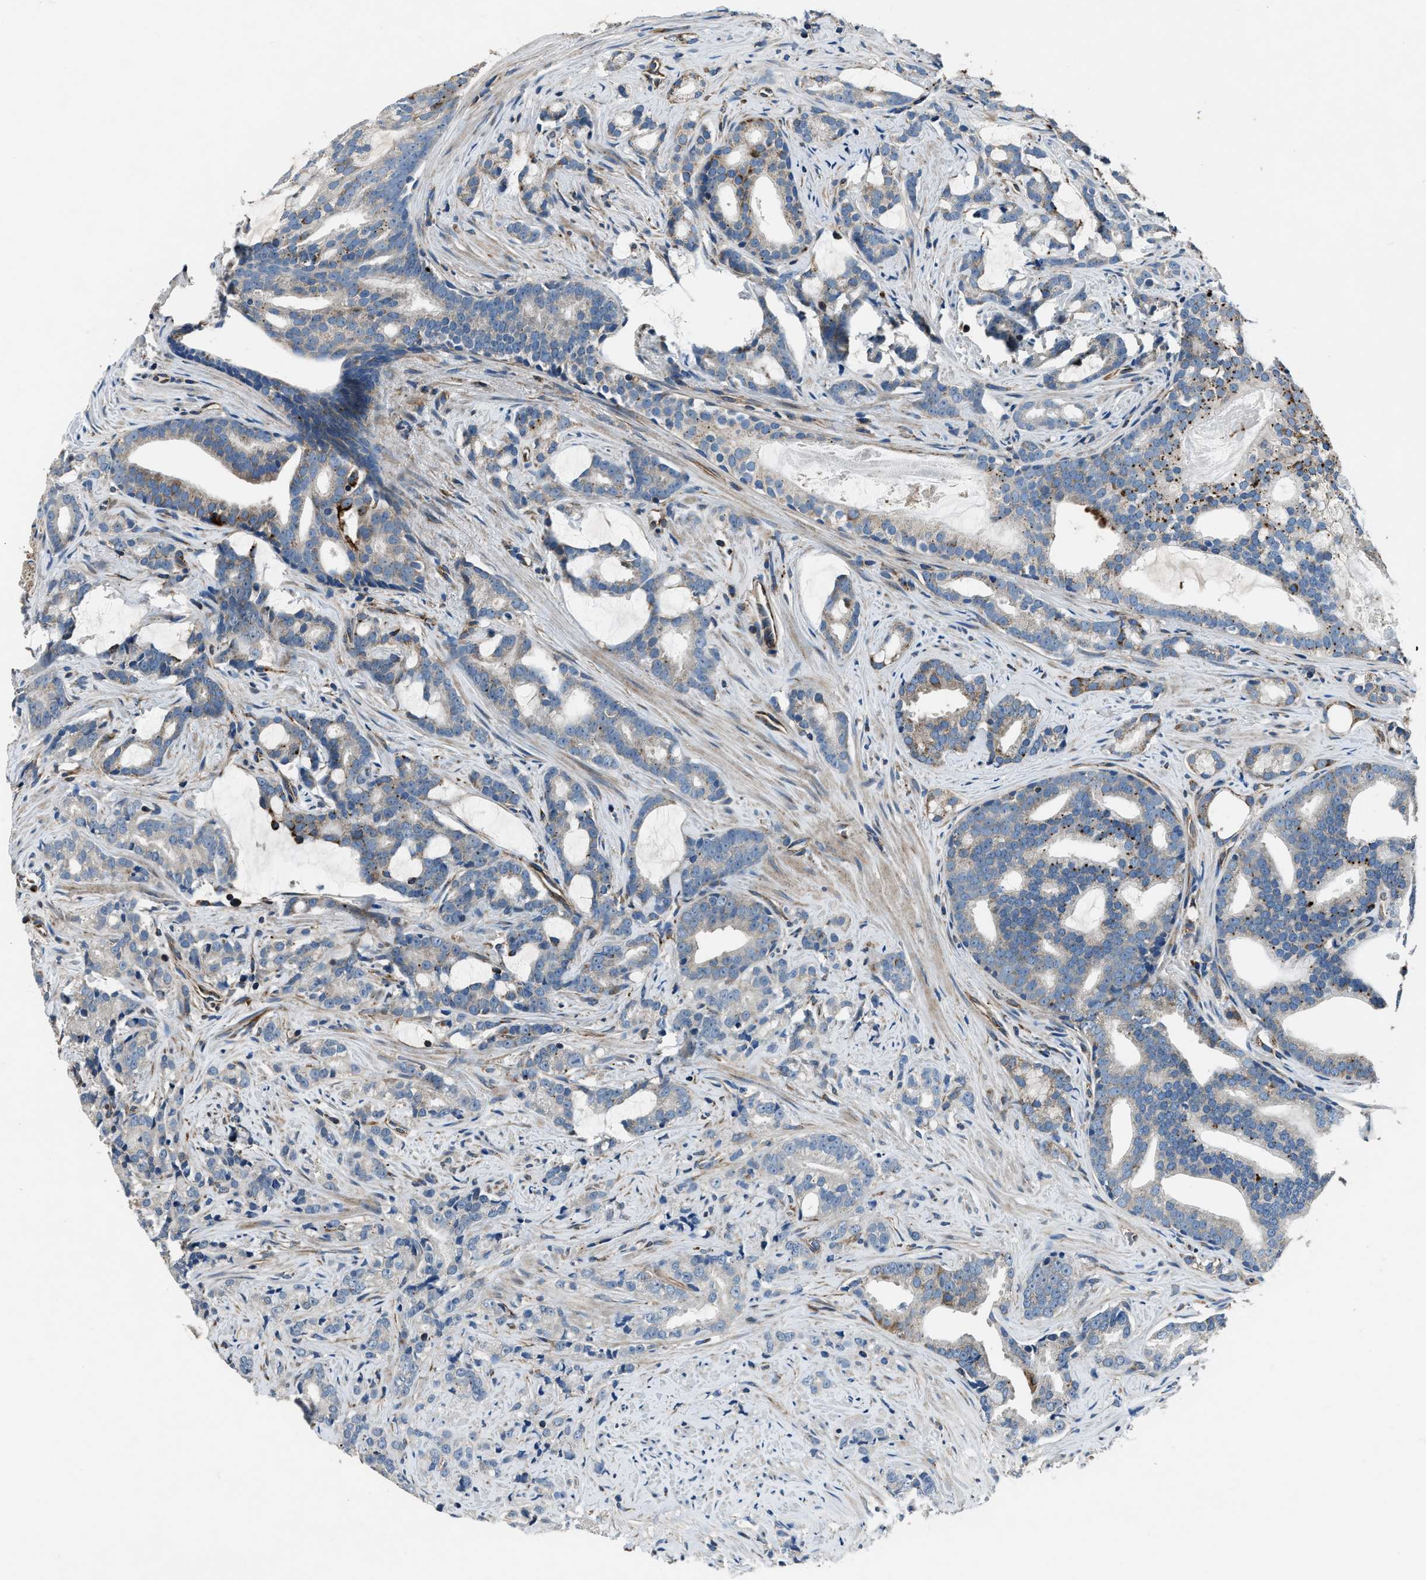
{"staining": {"intensity": "moderate", "quantity": "<25%", "location": "cytoplasmic/membranous"}, "tissue": "prostate cancer", "cell_type": "Tumor cells", "image_type": "cancer", "snomed": [{"axis": "morphology", "description": "Adenocarcinoma, Low grade"}, {"axis": "topography", "description": "Prostate"}], "caption": "High-magnification brightfield microscopy of prostate cancer (adenocarcinoma (low-grade)) stained with DAB (brown) and counterstained with hematoxylin (blue). tumor cells exhibit moderate cytoplasmic/membranous expression is seen in approximately<25% of cells.", "gene": "OGDH", "patient": {"sex": "male", "age": 58}}